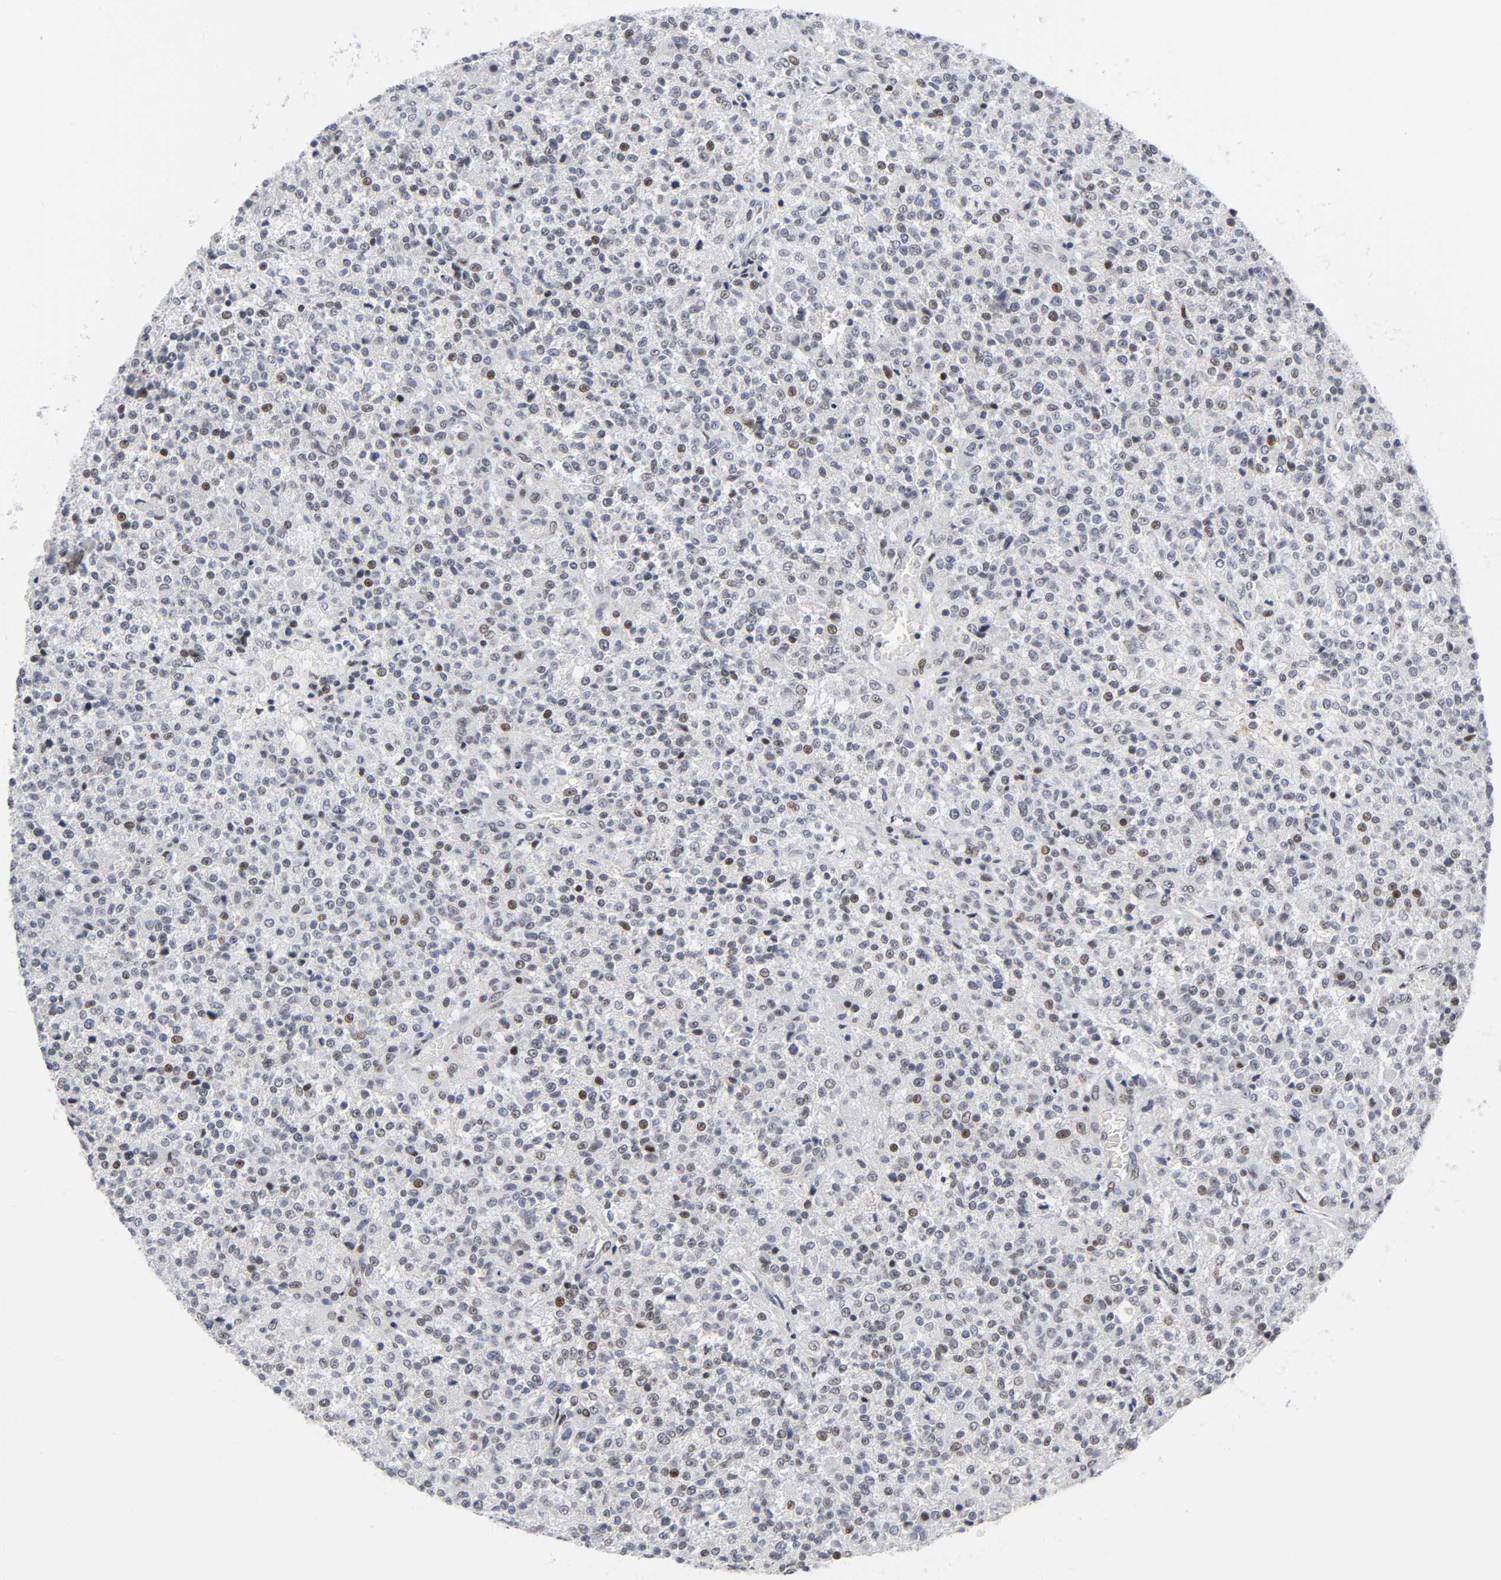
{"staining": {"intensity": "weak", "quantity": "25%-75%", "location": "nuclear"}, "tissue": "testis cancer", "cell_type": "Tumor cells", "image_type": "cancer", "snomed": [{"axis": "morphology", "description": "Seminoma, NOS"}, {"axis": "topography", "description": "Testis"}], "caption": "Immunohistochemistry micrograph of neoplastic tissue: human testis cancer (seminoma) stained using immunohistochemistry (IHC) shows low levels of weak protein expression localized specifically in the nuclear of tumor cells, appearing as a nuclear brown color.", "gene": "DIDO1", "patient": {"sex": "male", "age": 59}}